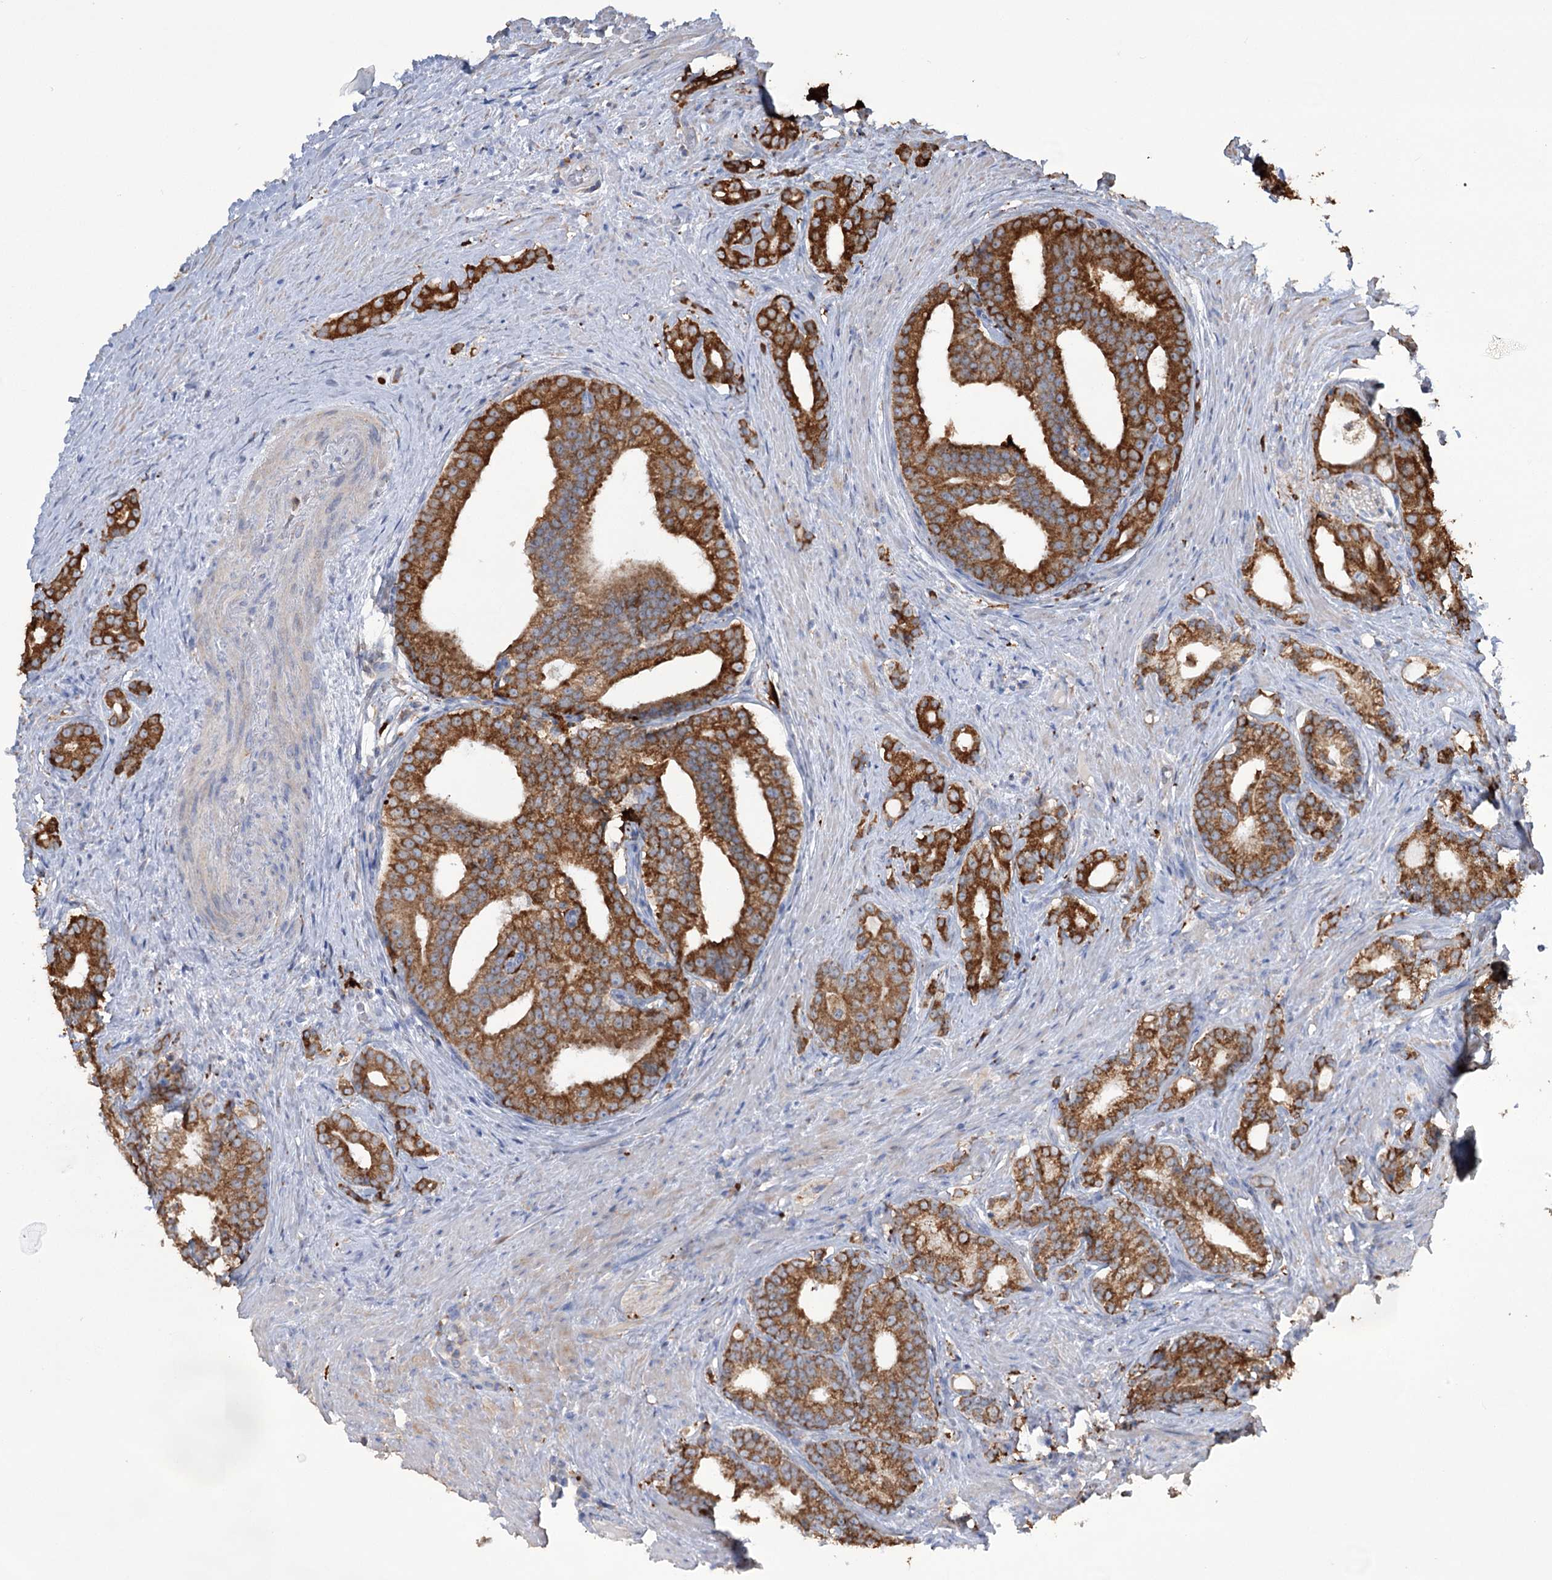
{"staining": {"intensity": "strong", "quantity": ">75%", "location": "cytoplasmic/membranous"}, "tissue": "prostate cancer", "cell_type": "Tumor cells", "image_type": "cancer", "snomed": [{"axis": "morphology", "description": "Adenocarcinoma, Low grade"}, {"axis": "topography", "description": "Prostate"}], "caption": "Protein staining reveals strong cytoplasmic/membranous positivity in about >75% of tumor cells in prostate low-grade adenocarcinoma.", "gene": "TRIM71", "patient": {"sex": "male", "age": 71}}